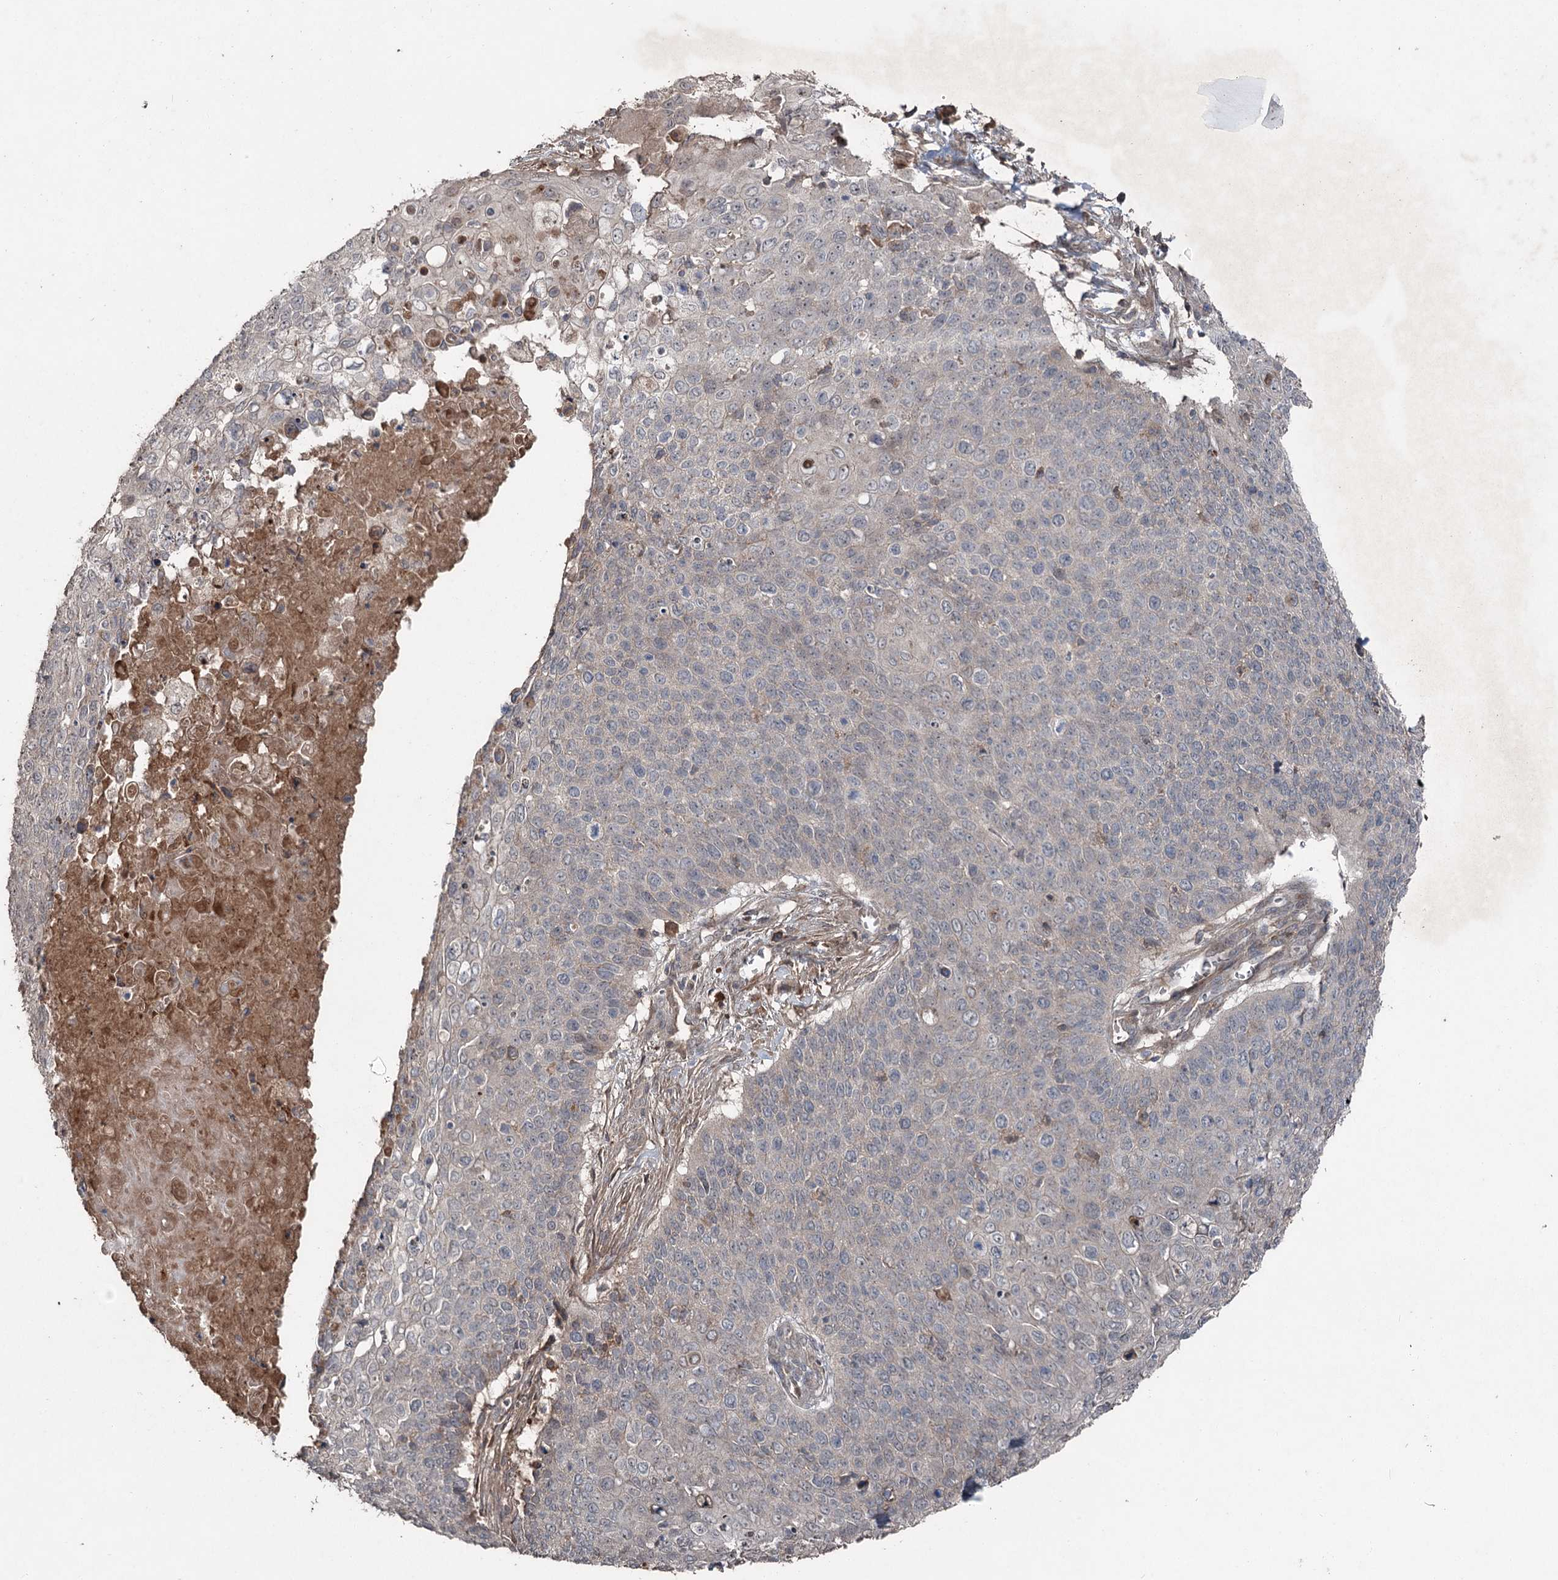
{"staining": {"intensity": "negative", "quantity": "none", "location": "none"}, "tissue": "cervical cancer", "cell_type": "Tumor cells", "image_type": "cancer", "snomed": [{"axis": "morphology", "description": "Squamous cell carcinoma, NOS"}, {"axis": "topography", "description": "Cervix"}], "caption": "Tumor cells show no significant protein staining in squamous cell carcinoma (cervical).", "gene": "MAPK8IP2", "patient": {"sex": "female", "age": 39}}